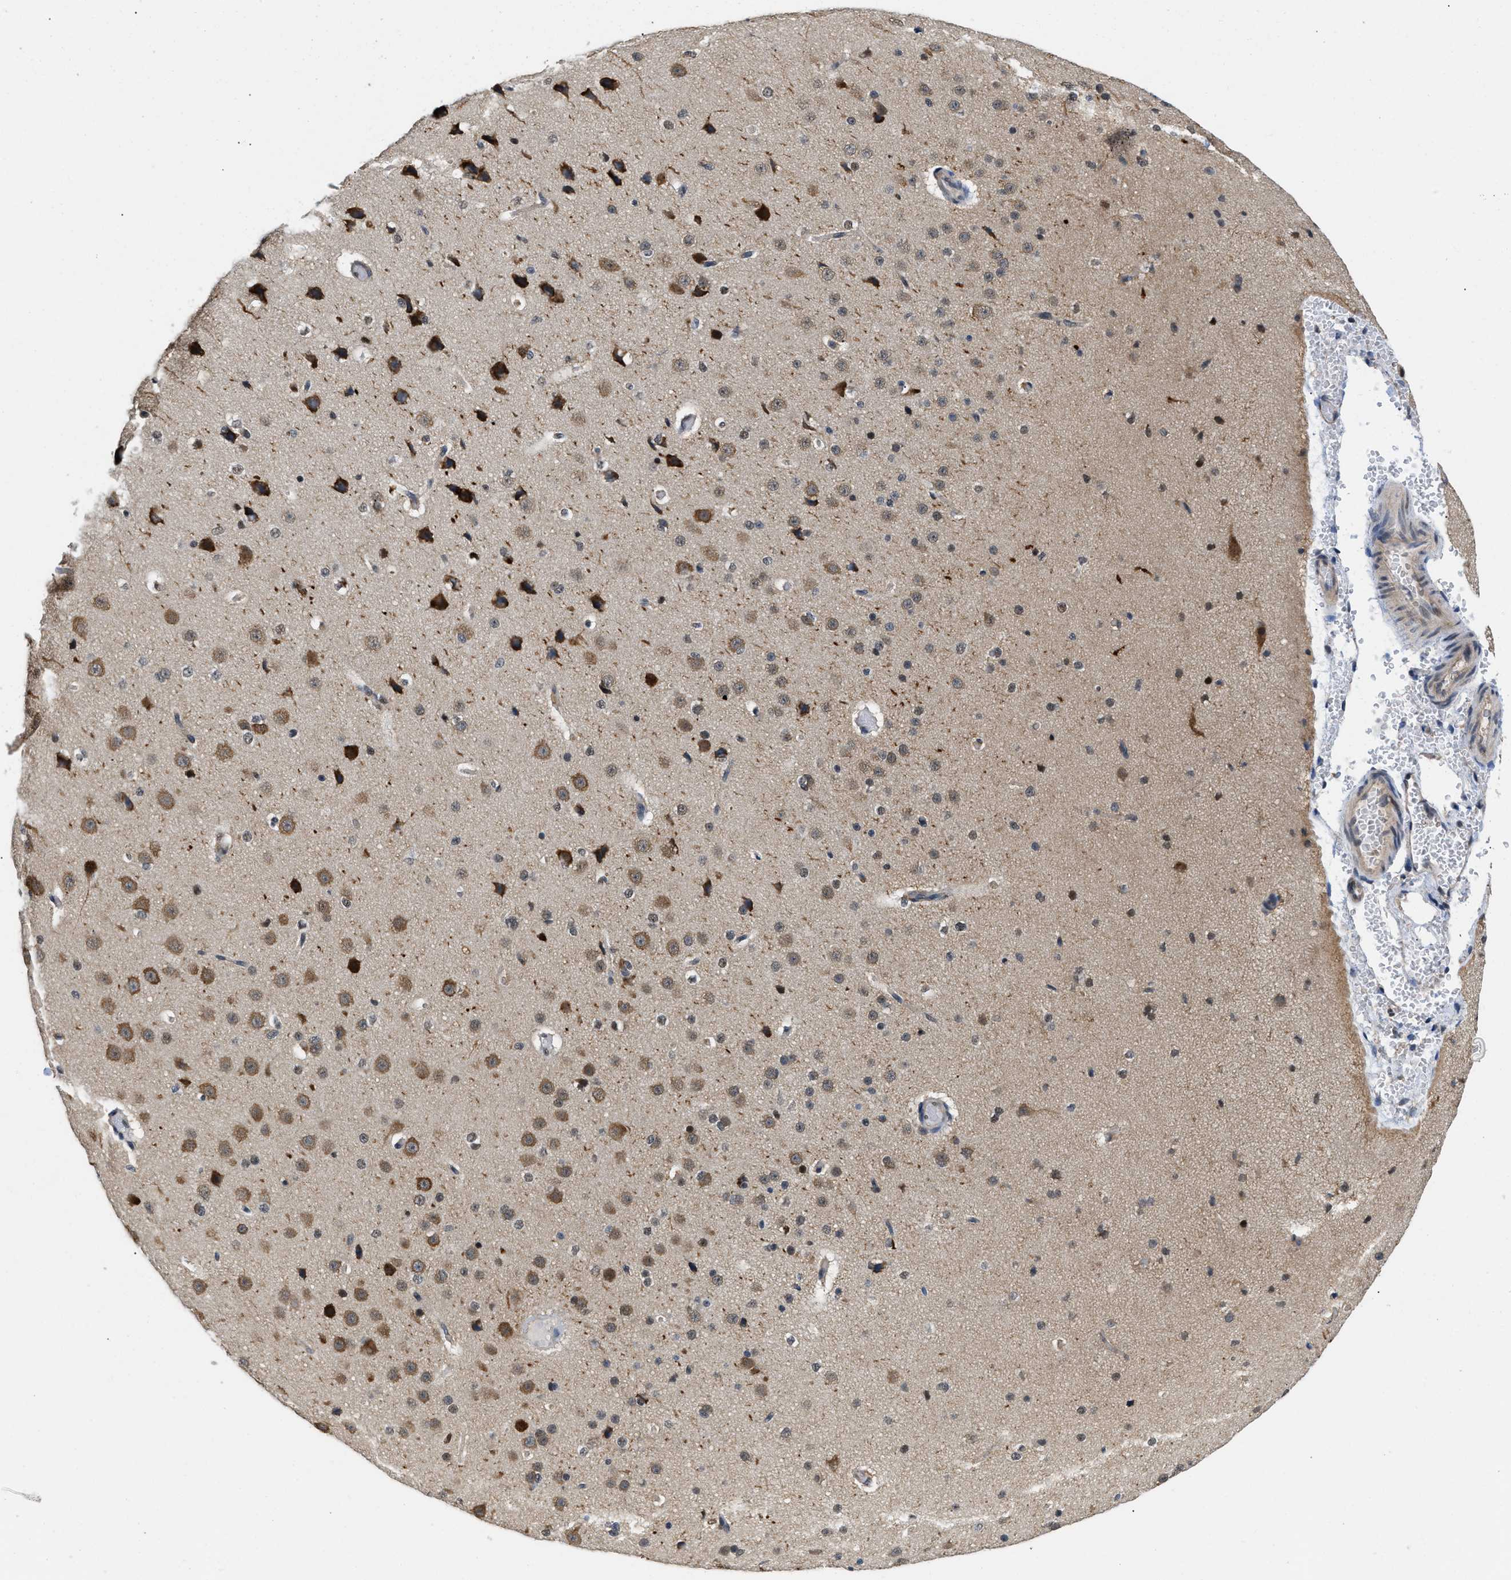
{"staining": {"intensity": "weak", "quantity": "25%-75%", "location": "cytoplasmic/membranous,nuclear"}, "tissue": "cerebral cortex", "cell_type": "Endothelial cells", "image_type": "normal", "snomed": [{"axis": "morphology", "description": "Normal tissue, NOS"}, {"axis": "morphology", "description": "Developmental malformation"}, {"axis": "topography", "description": "Cerebral cortex"}], "caption": "Weak cytoplasmic/membranous,nuclear positivity is present in about 25%-75% of endothelial cells in benign cerebral cortex. (DAB (3,3'-diaminobenzidine) IHC, brown staining for protein, blue staining for nuclei).", "gene": "ATF7IP", "patient": {"sex": "female", "age": 30}}